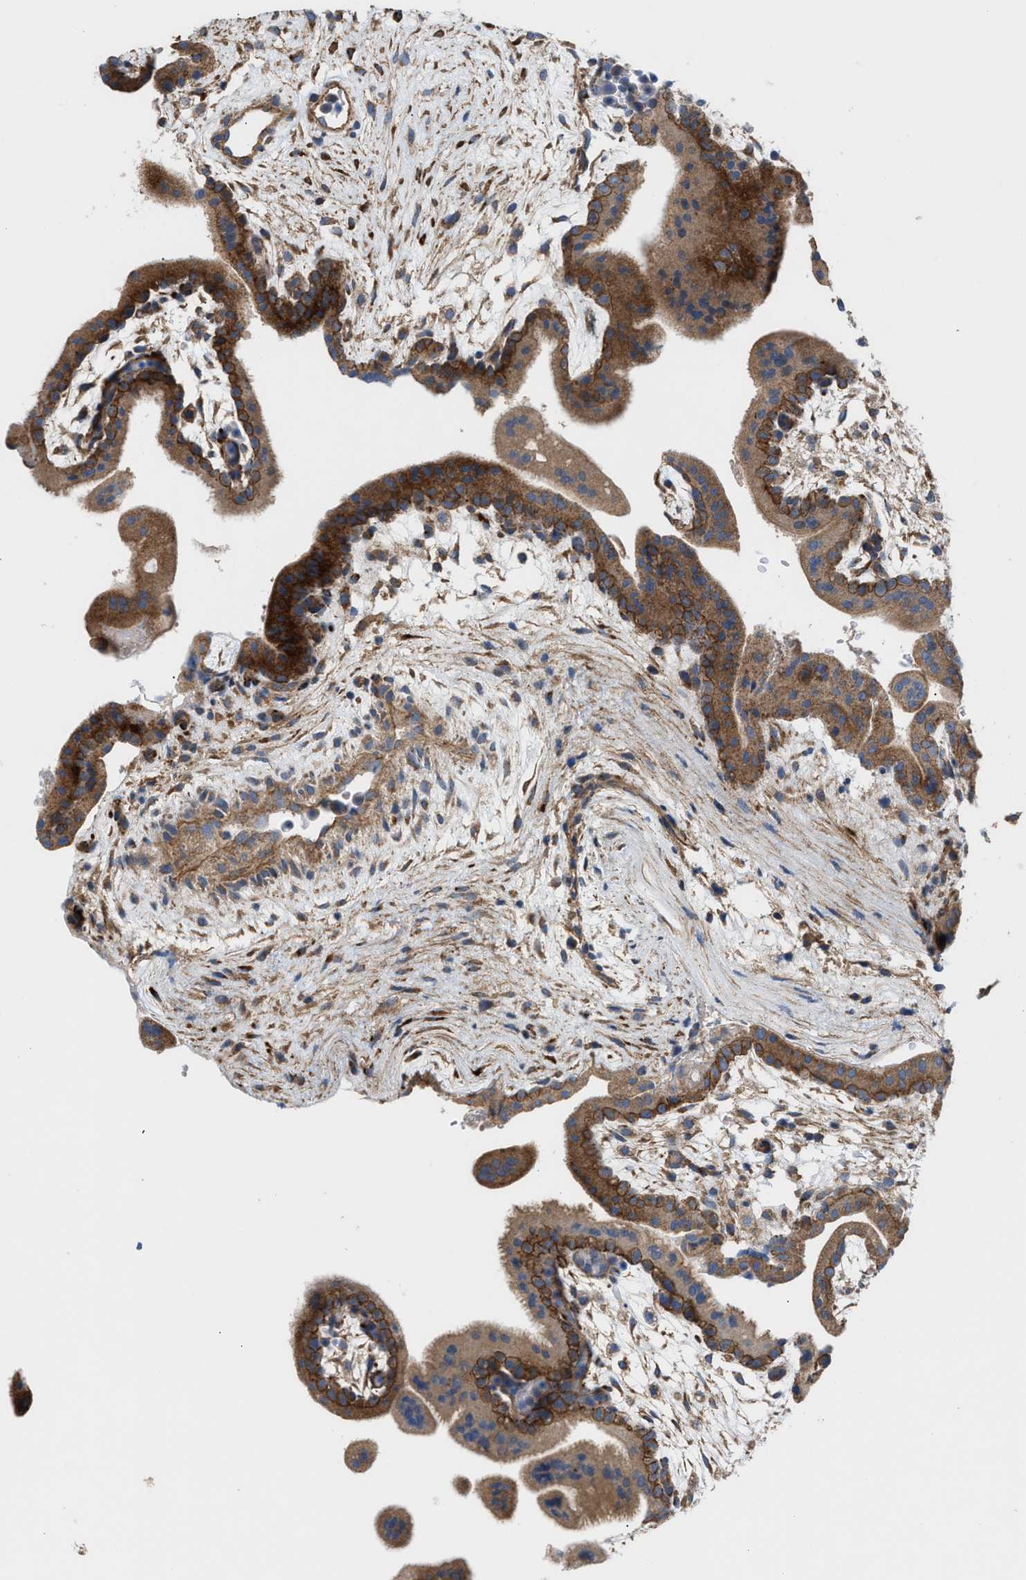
{"staining": {"intensity": "moderate", "quantity": ">75%", "location": "cytoplasmic/membranous"}, "tissue": "placenta", "cell_type": "Decidual cells", "image_type": "normal", "snomed": [{"axis": "morphology", "description": "Normal tissue, NOS"}, {"axis": "topography", "description": "Placenta"}], "caption": "IHC image of unremarkable human placenta stained for a protein (brown), which reveals medium levels of moderate cytoplasmic/membranous staining in about >75% of decidual cells.", "gene": "OXSM", "patient": {"sex": "female", "age": 35}}